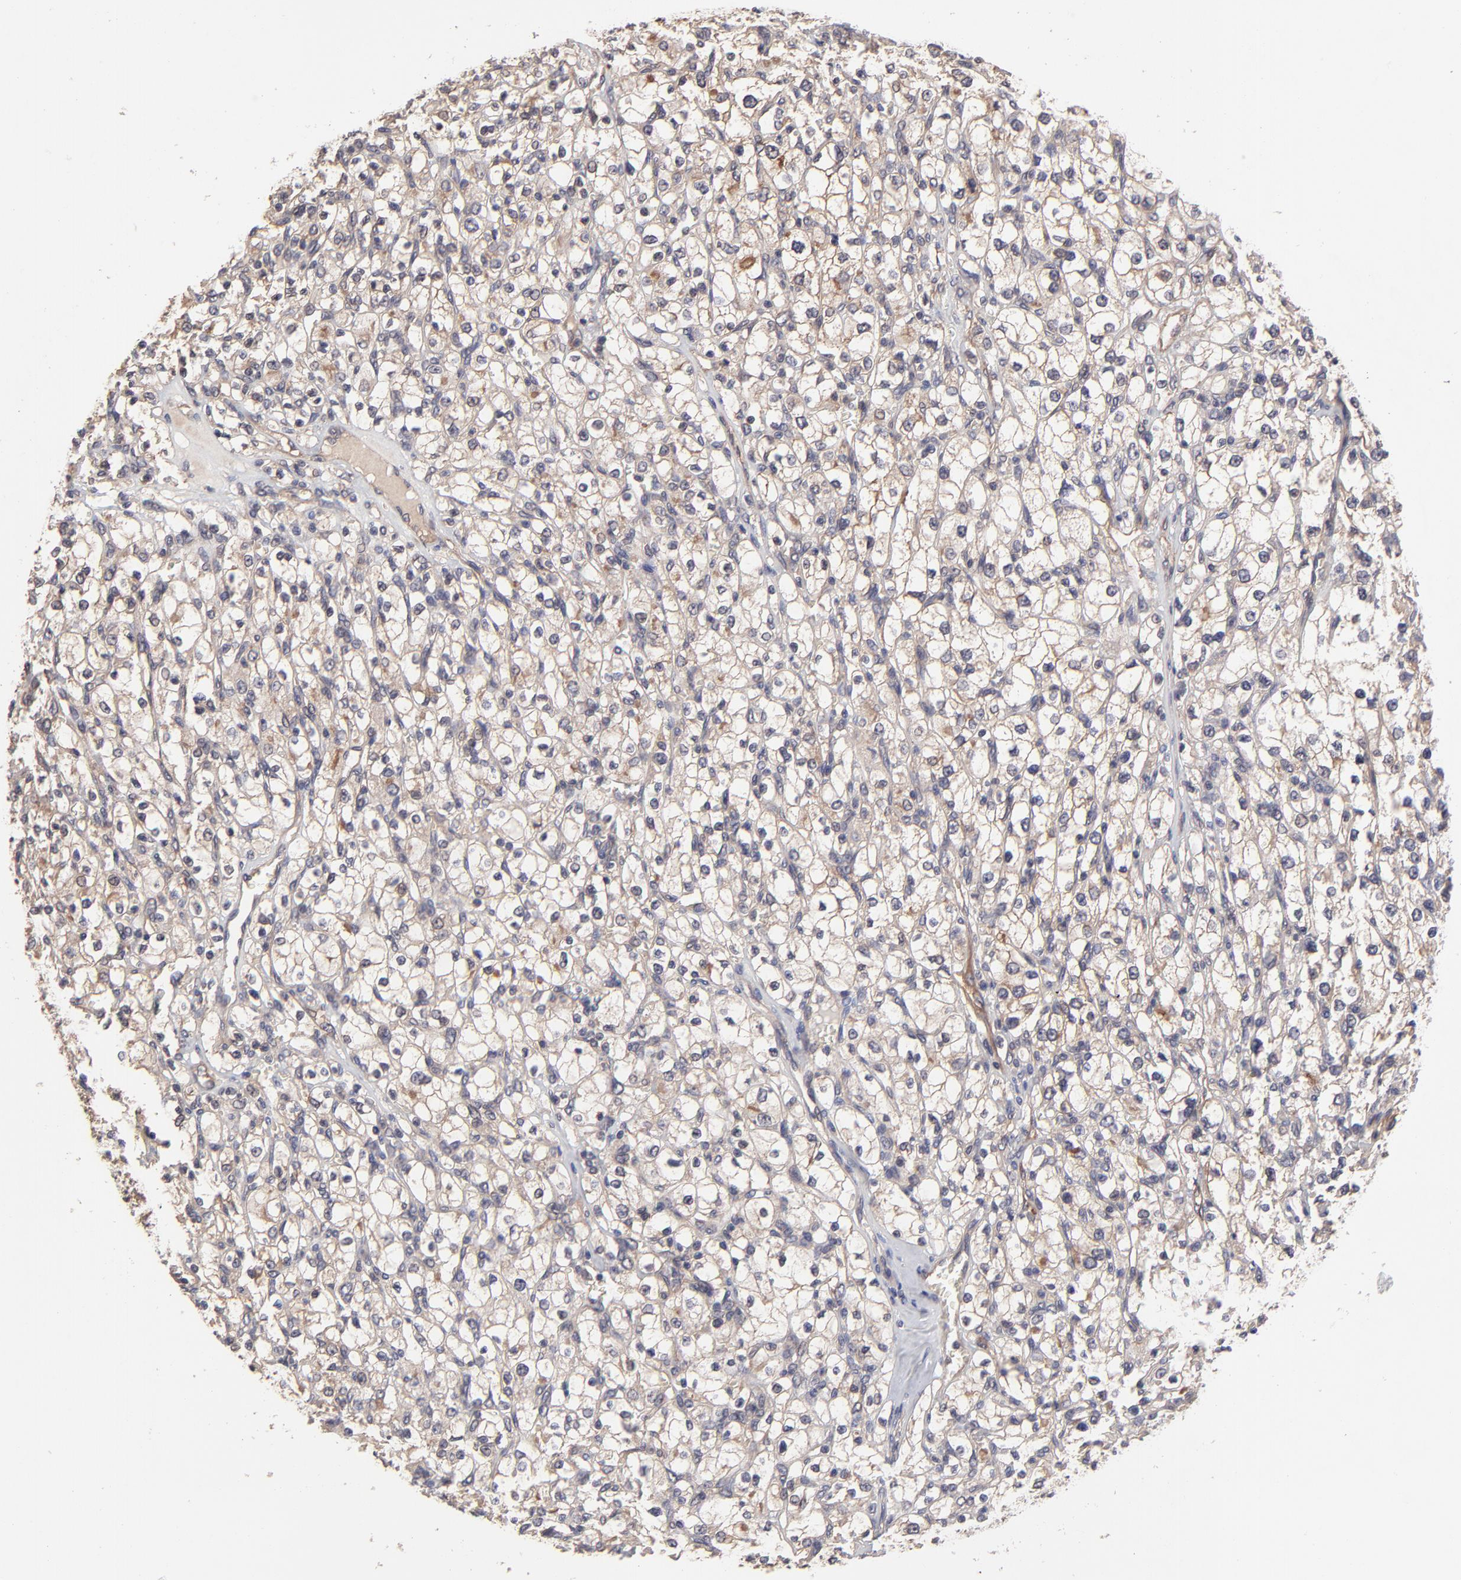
{"staining": {"intensity": "weak", "quantity": "<25%", "location": "cytoplasmic/membranous"}, "tissue": "renal cancer", "cell_type": "Tumor cells", "image_type": "cancer", "snomed": [{"axis": "morphology", "description": "Adenocarcinoma, NOS"}, {"axis": "topography", "description": "Kidney"}], "caption": "DAB immunohistochemical staining of renal adenocarcinoma reveals no significant staining in tumor cells.", "gene": "ZNF780B", "patient": {"sex": "female", "age": 62}}